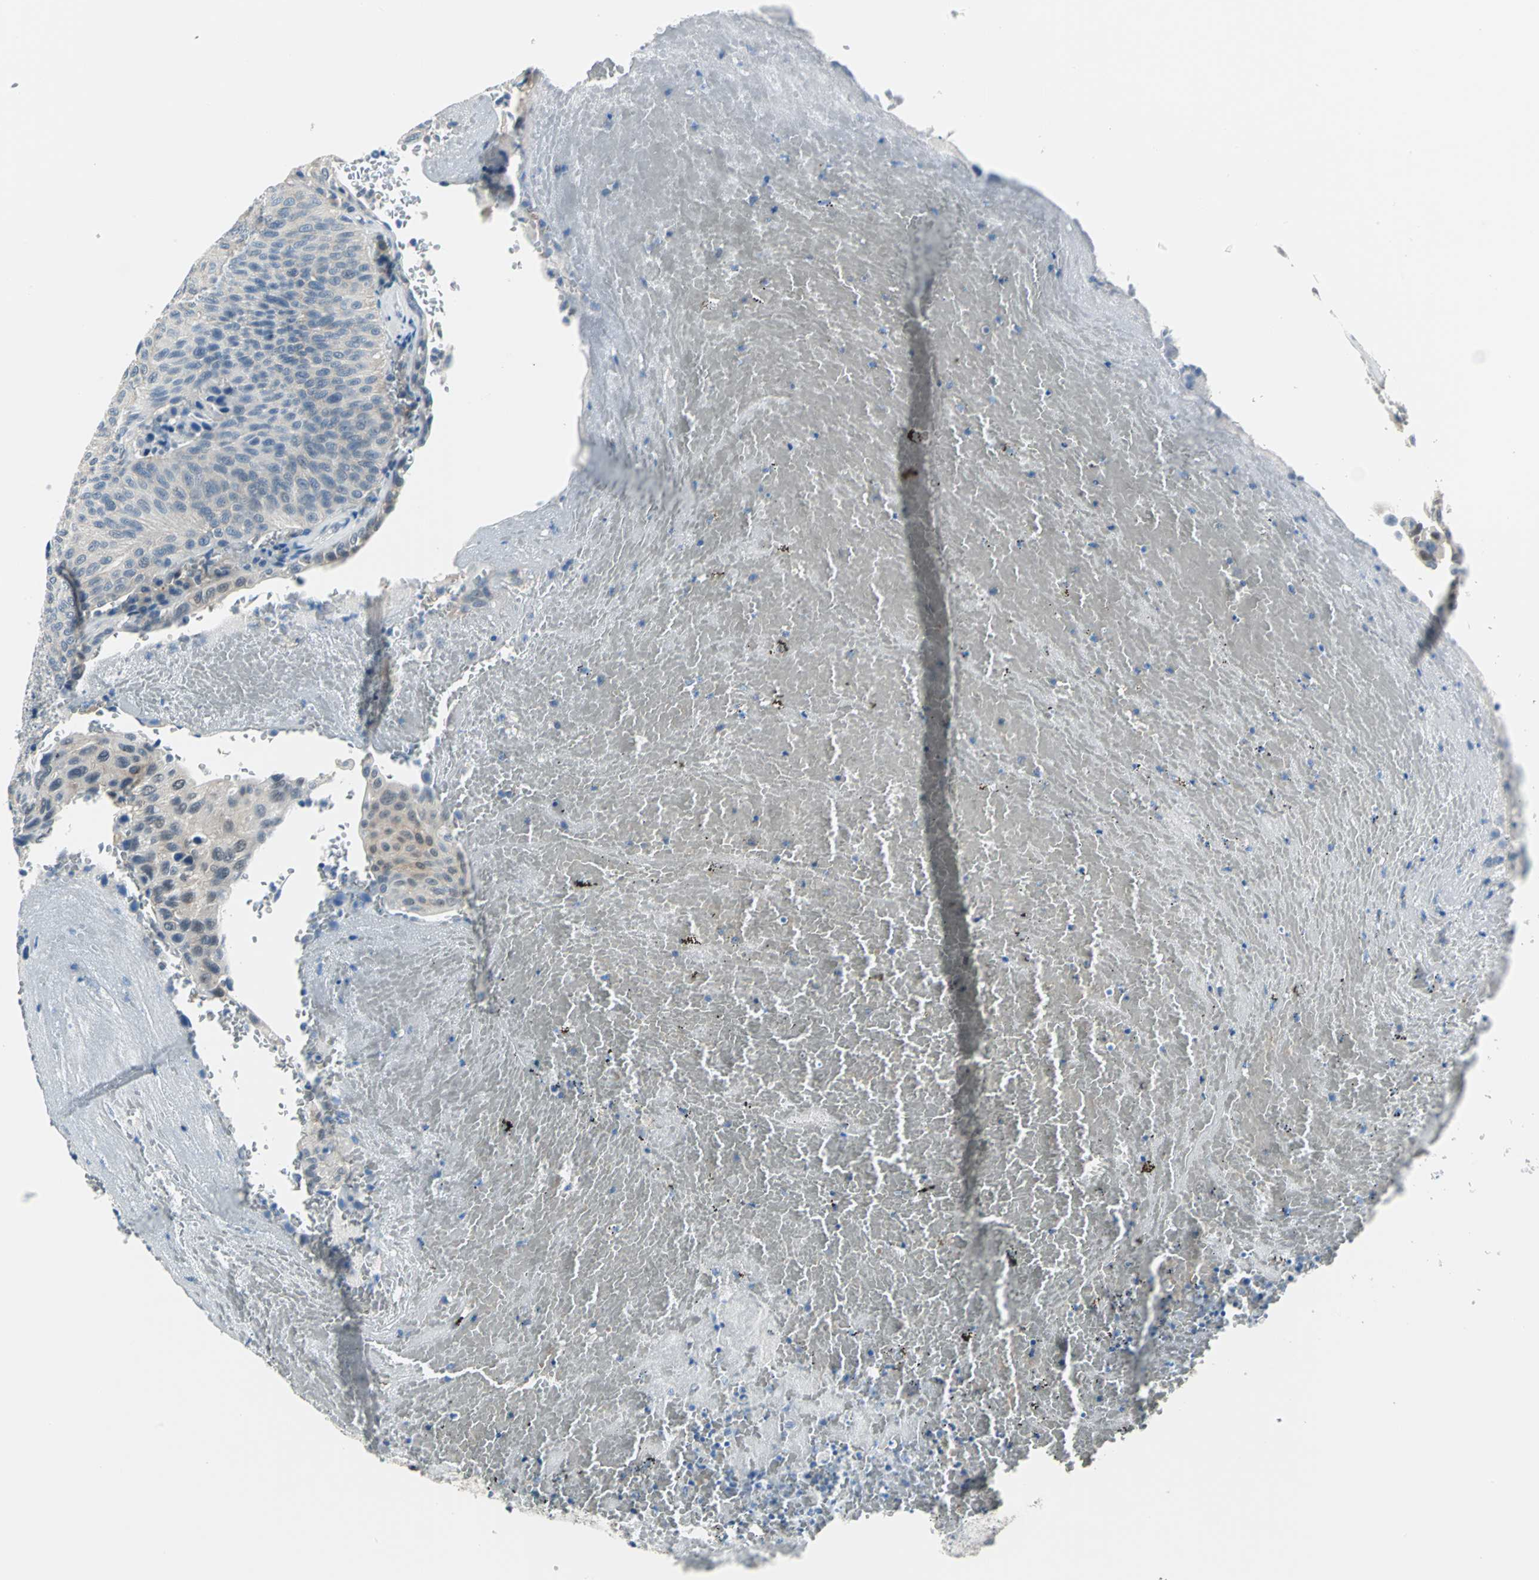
{"staining": {"intensity": "weak", "quantity": "25%-75%", "location": "cytoplasmic/membranous"}, "tissue": "urothelial cancer", "cell_type": "Tumor cells", "image_type": "cancer", "snomed": [{"axis": "morphology", "description": "Urothelial carcinoma, High grade"}, {"axis": "topography", "description": "Urinary bladder"}], "caption": "Protein expression analysis of human urothelial cancer reveals weak cytoplasmic/membranous expression in approximately 25%-75% of tumor cells. The protein of interest is stained brown, and the nuclei are stained in blue (DAB (3,3'-diaminobenzidine) IHC with brightfield microscopy, high magnification).", "gene": "ZNF415", "patient": {"sex": "male", "age": 66}}